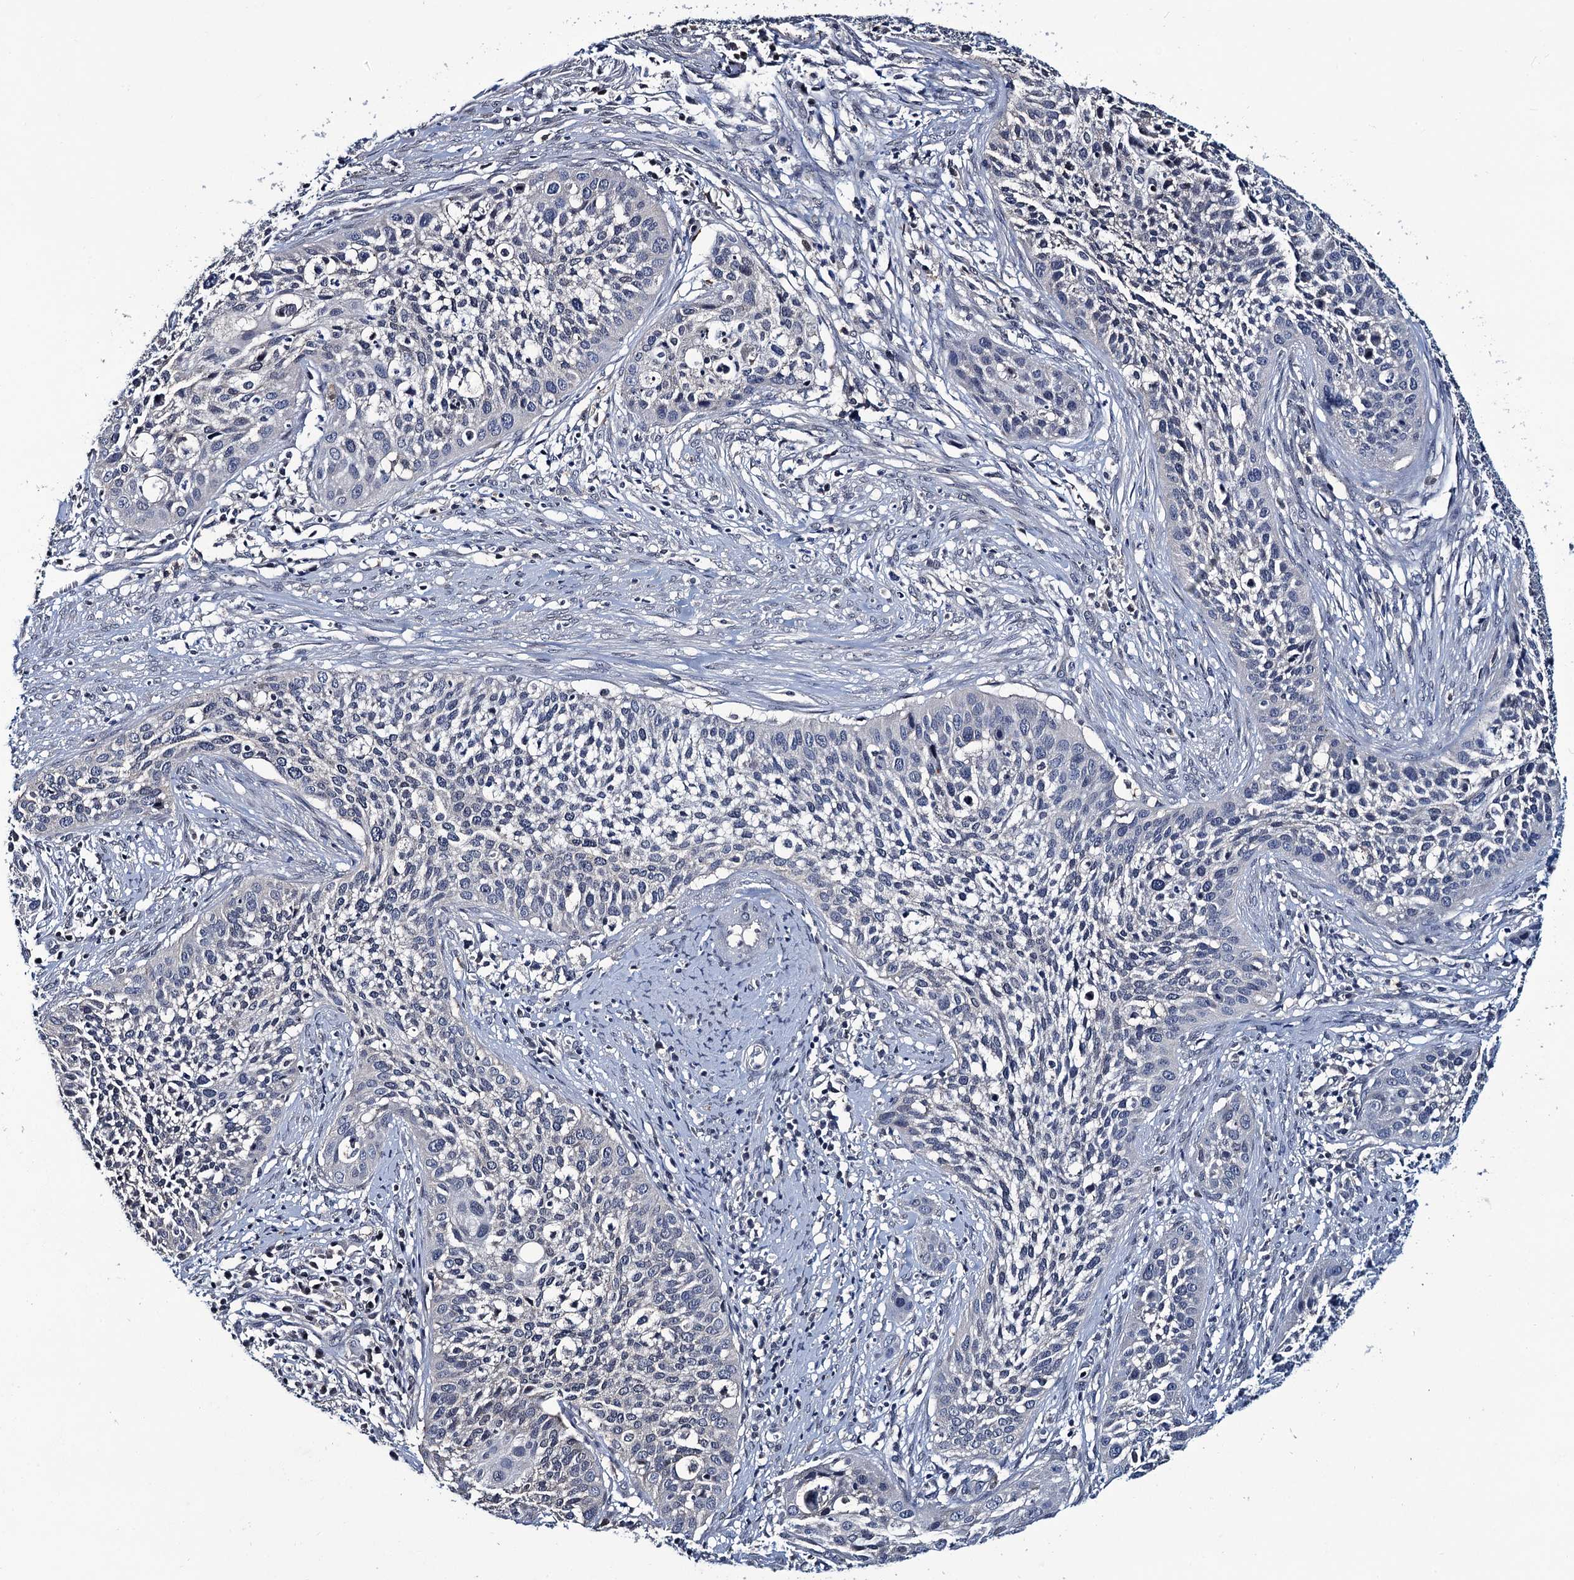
{"staining": {"intensity": "negative", "quantity": "none", "location": "none"}, "tissue": "cervical cancer", "cell_type": "Tumor cells", "image_type": "cancer", "snomed": [{"axis": "morphology", "description": "Squamous cell carcinoma, NOS"}, {"axis": "topography", "description": "Cervix"}], "caption": "DAB immunohistochemical staining of human squamous cell carcinoma (cervical) displays no significant staining in tumor cells.", "gene": "RTKN2", "patient": {"sex": "female", "age": 34}}